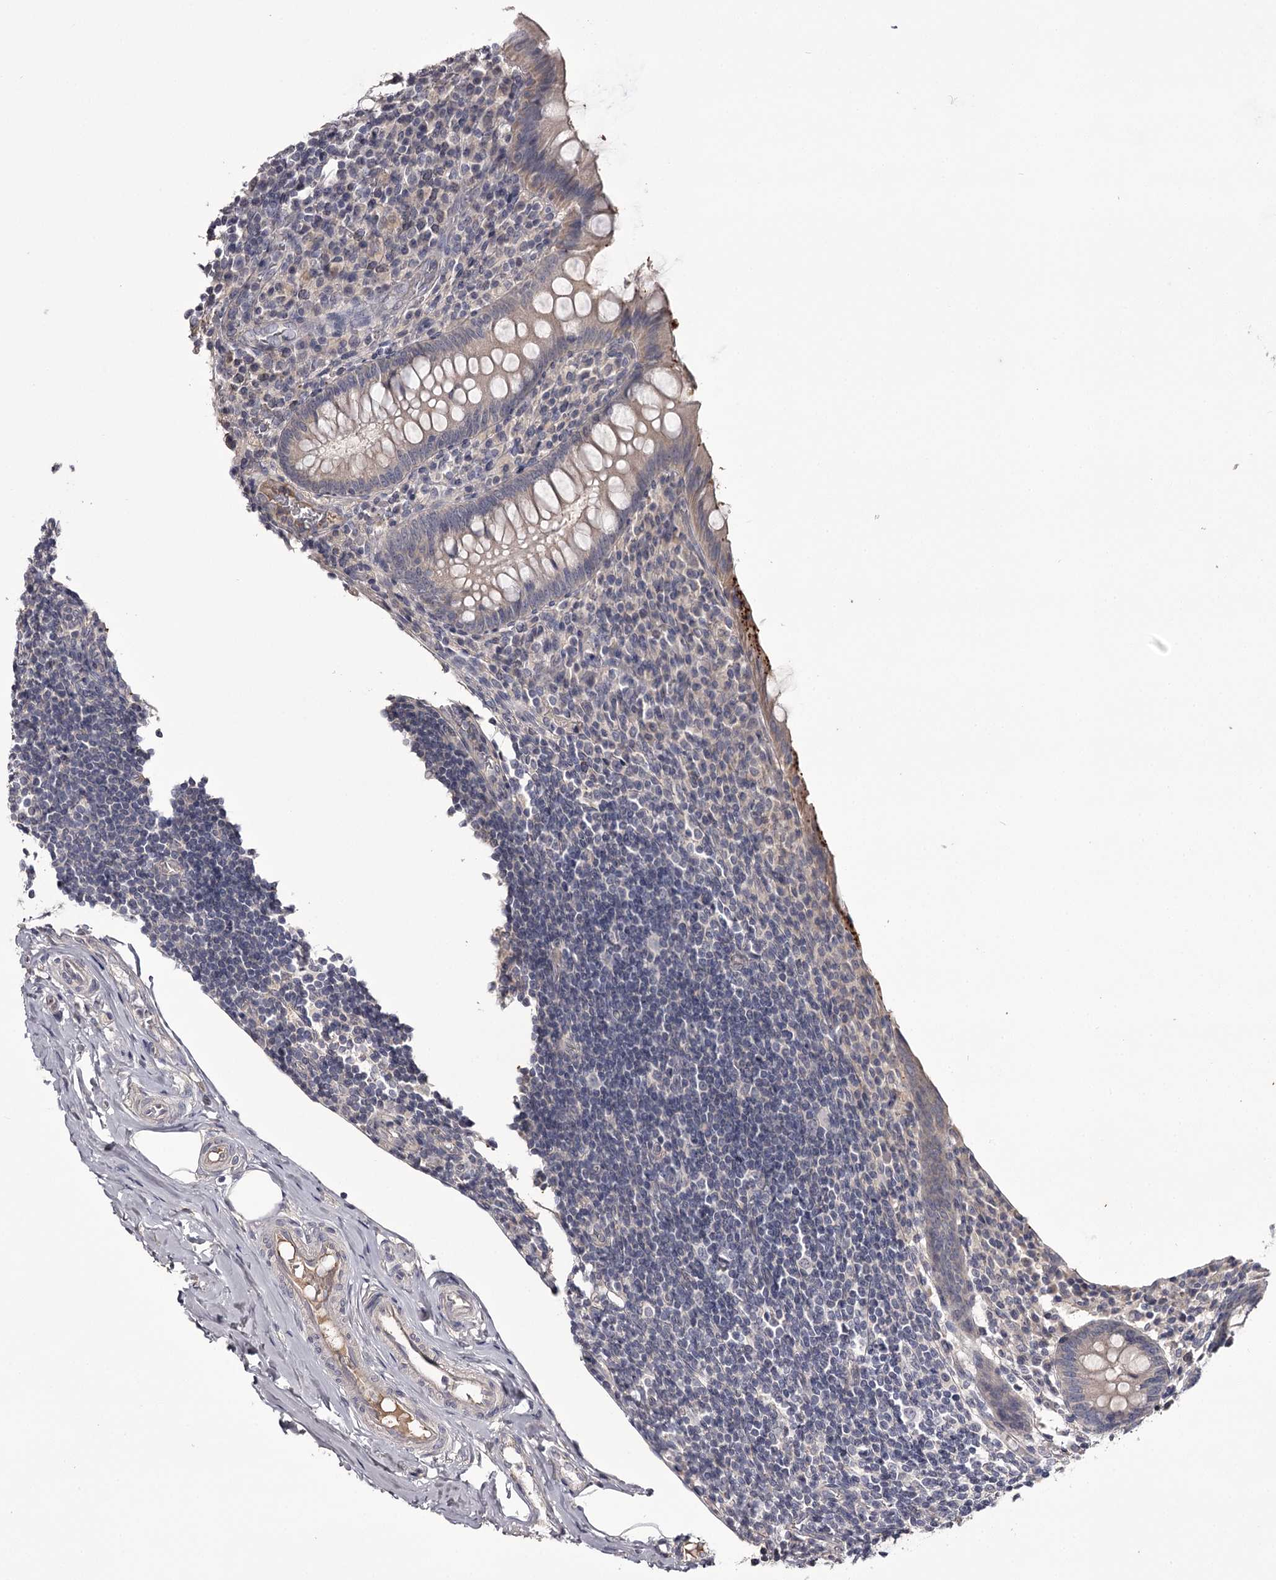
{"staining": {"intensity": "moderate", "quantity": "<25%", "location": "cytoplasmic/membranous"}, "tissue": "appendix", "cell_type": "Glandular cells", "image_type": "normal", "snomed": [{"axis": "morphology", "description": "Normal tissue, NOS"}, {"axis": "topography", "description": "Appendix"}], "caption": "The photomicrograph demonstrates staining of benign appendix, revealing moderate cytoplasmic/membranous protein expression (brown color) within glandular cells. The protein of interest is shown in brown color, while the nuclei are stained blue.", "gene": "PRM2", "patient": {"sex": "female", "age": 17}}